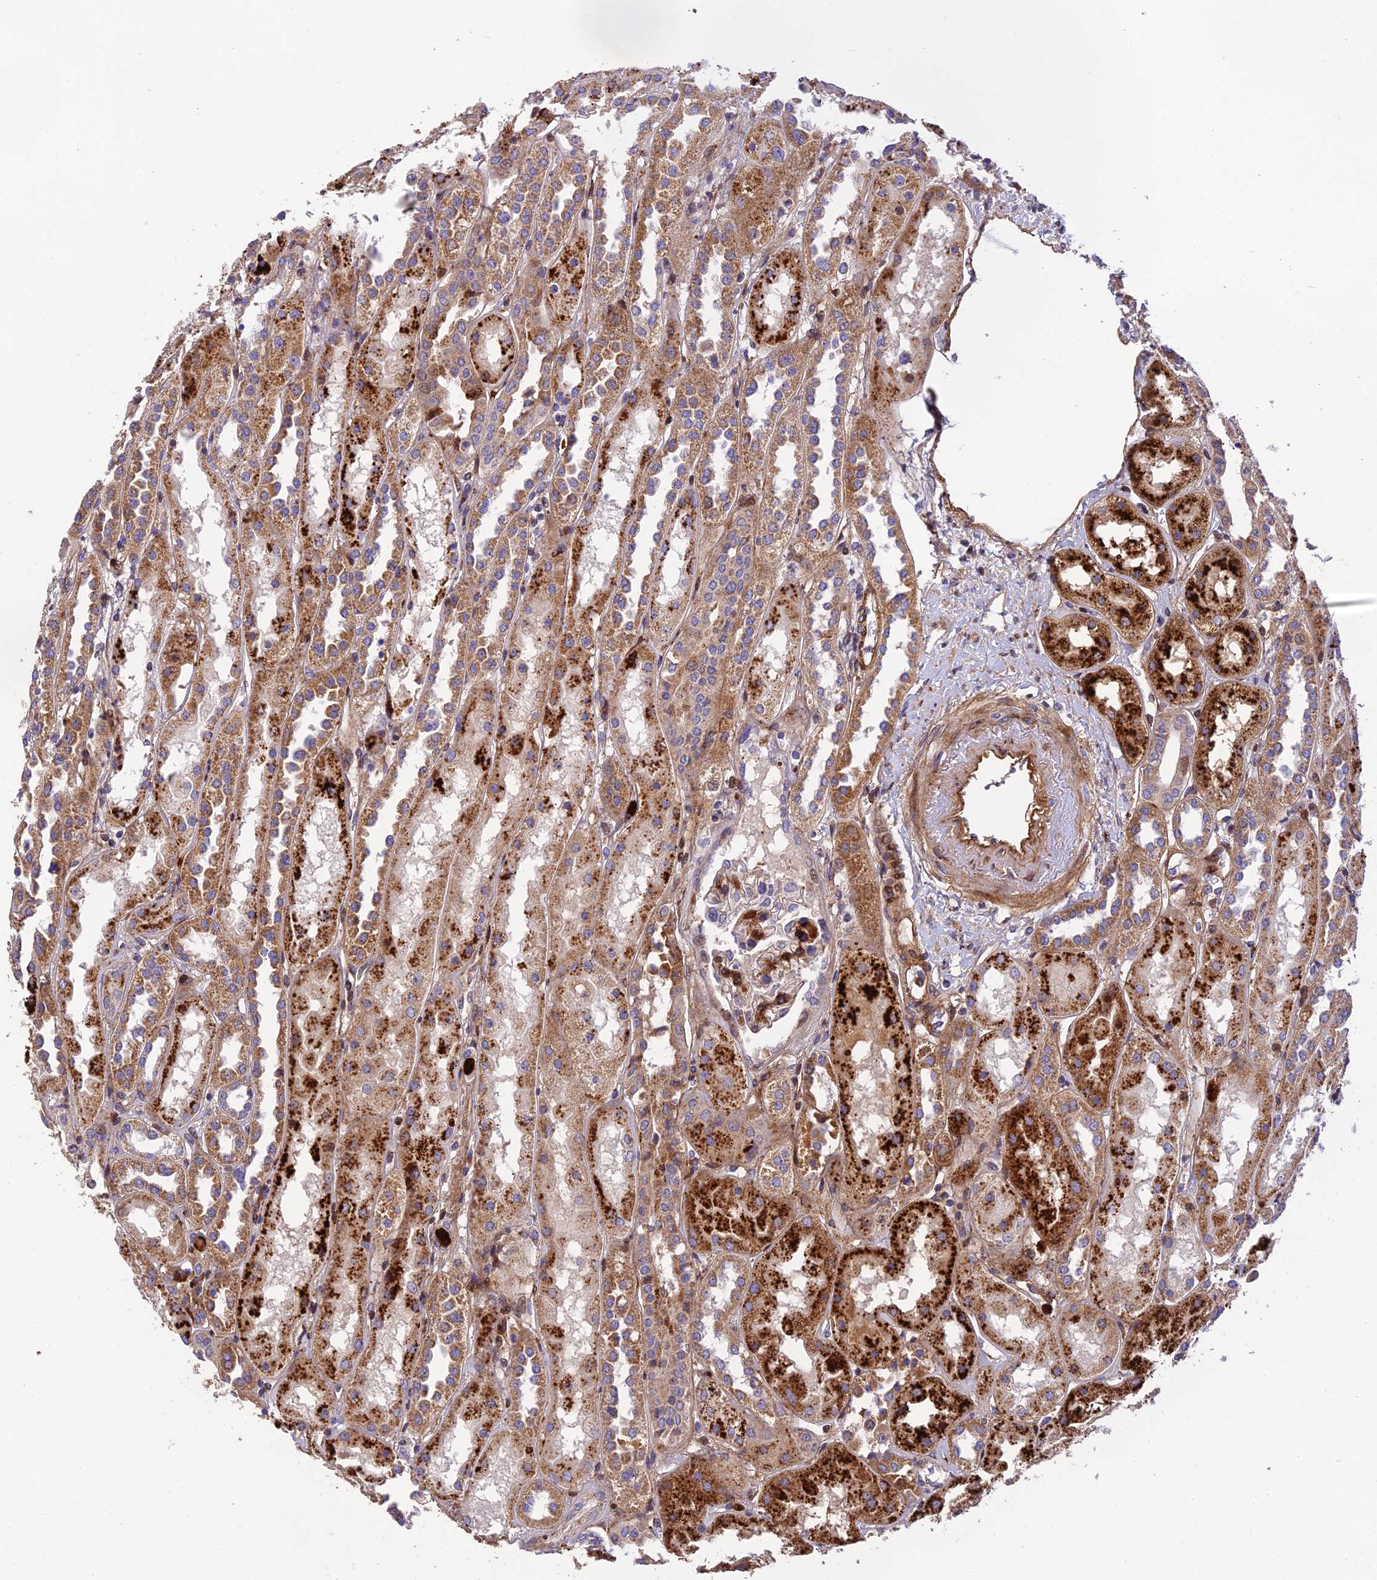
{"staining": {"intensity": "moderate", "quantity": "25%-75%", "location": "cytoplasmic/membranous"}, "tissue": "kidney", "cell_type": "Cells in glomeruli", "image_type": "normal", "snomed": [{"axis": "morphology", "description": "Normal tissue, NOS"}, {"axis": "topography", "description": "Kidney"}], "caption": "Immunohistochemical staining of unremarkable kidney shows 25%-75% levels of moderate cytoplasmic/membranous protein staining in approximately 25%-75% of cells in glomeruli. (brown staining indicates protein expression, while blue staining denotes nuclei).", "gene": "CPSF4L", "patient": {"sex": "male", "age": 70}}